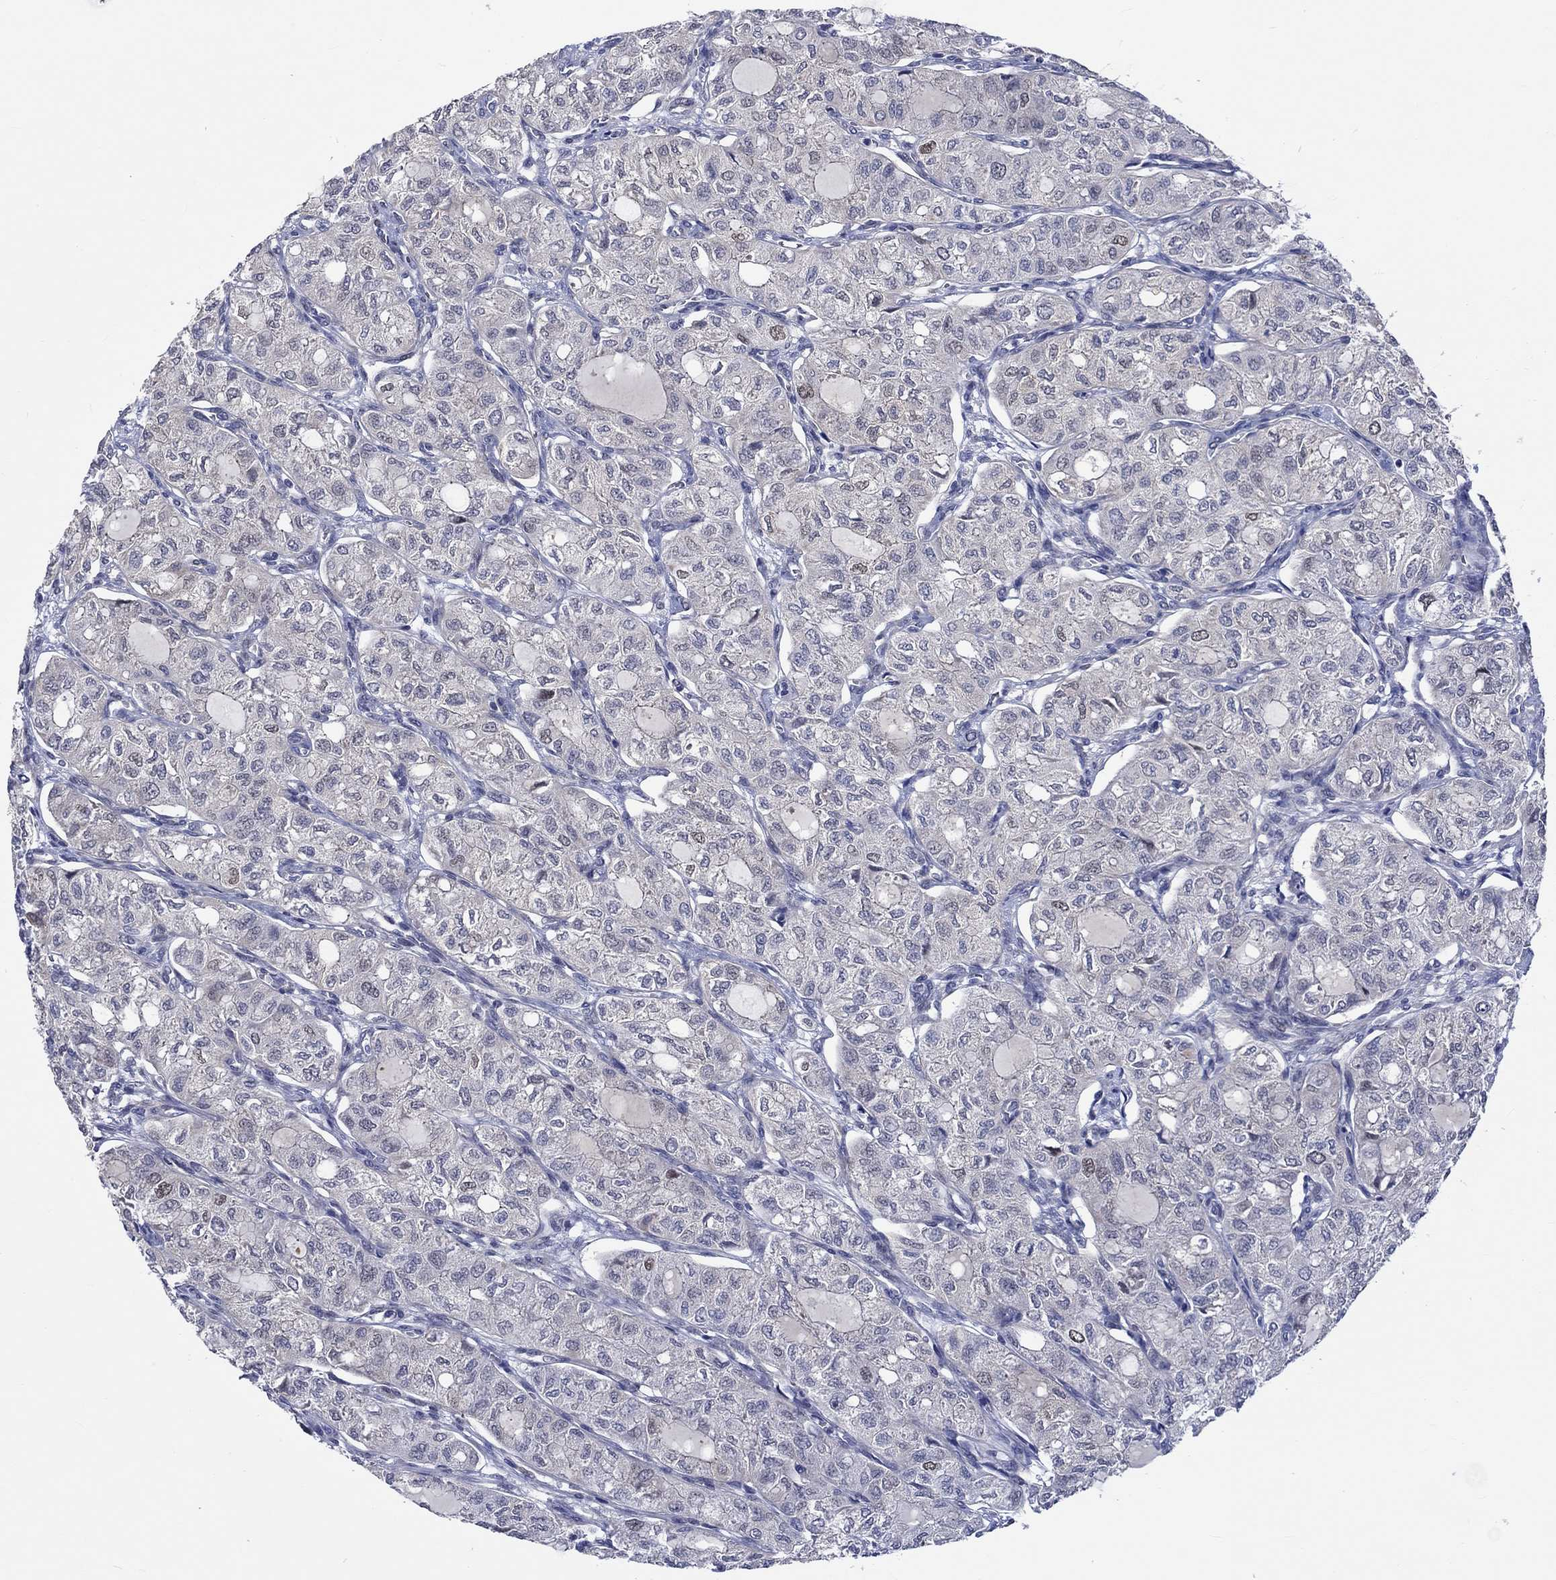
{"staining": {"intensity": "weak", "quantity": "<25%", "location": "nuclear"}, "tissue": "thyroid cancer", "cell_type": "Tumor cells", "image_type": "cancer", "snomed": [{"axis": "morphology", "description": "Follicular adenoma carcinoma, NOS"}, {"axis": "topography", "description": "Thyroid gland"}], "caption": "Image shows no protein expression in tumor cells of thyroid follicular adenoma carcinoma tissue. The staining was performed using DAB to visualize the protein expression in brown, while the nuclei were stained in blue with hematoxylin (Magnification: 20x).", "gene": "E2F8", "patient": {"sex": "male", "age": 75}}